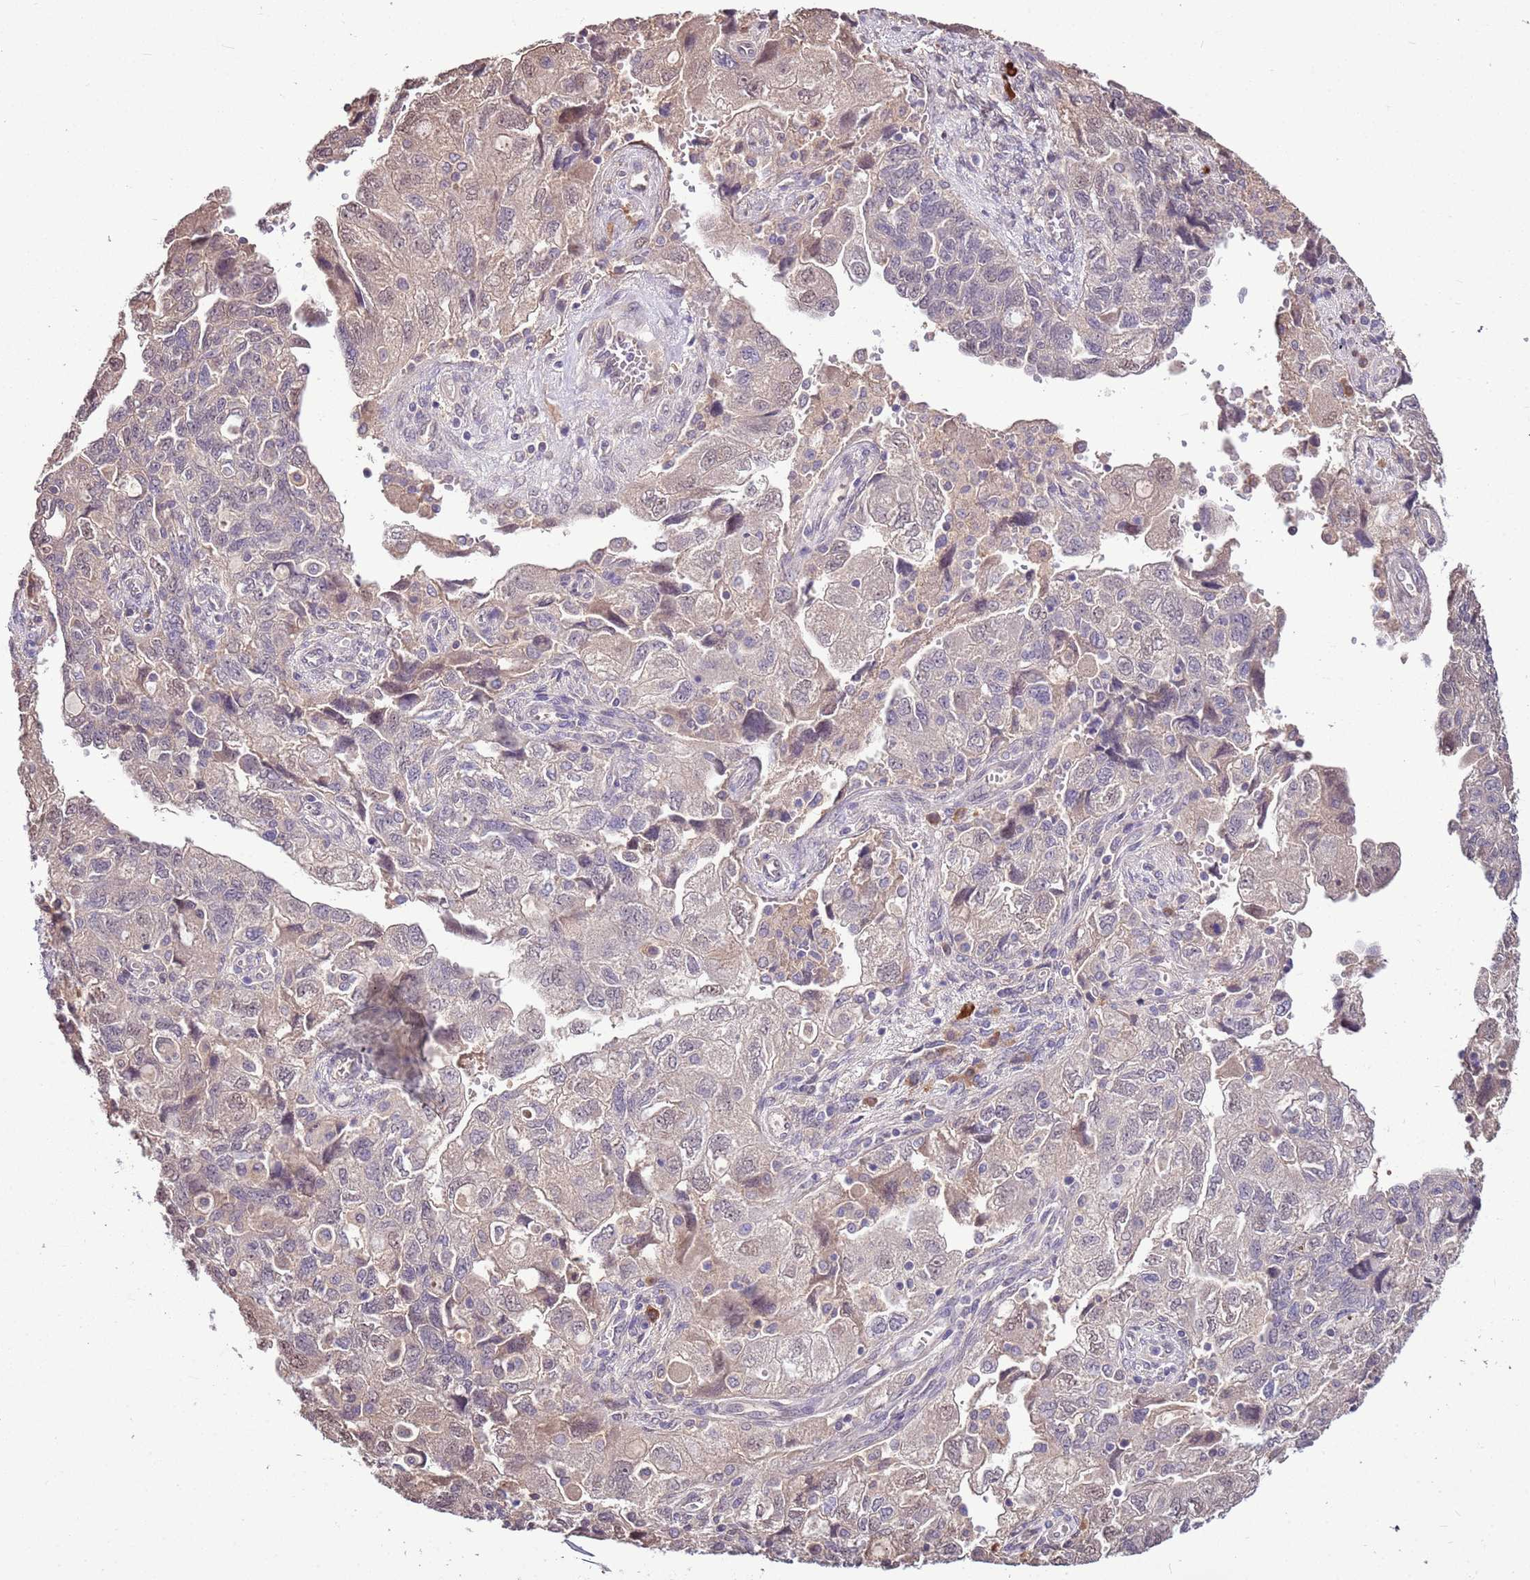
{"staining": {"intensity": "weak", "quantity": "<25%", "location": "cytoplasmic/membranous,nuclear"}, "tissue": "ovarian cancer", "cell_type": "Tumor cells", "image_type": "cancer", "snomed": [{"axis": "morphology", "description": "Carcinoma, NOS"}, {"axis": "morphology", "description": "Cystadenocarcinoma, serous, NOS"}, {"axis": "topography", "description": "Ovary"}], "caption": "Tumor cells show no significant expression in ovarian carcinoma.", "gene": "BBS5", "patient": {"sex": "female", "age": 69}}